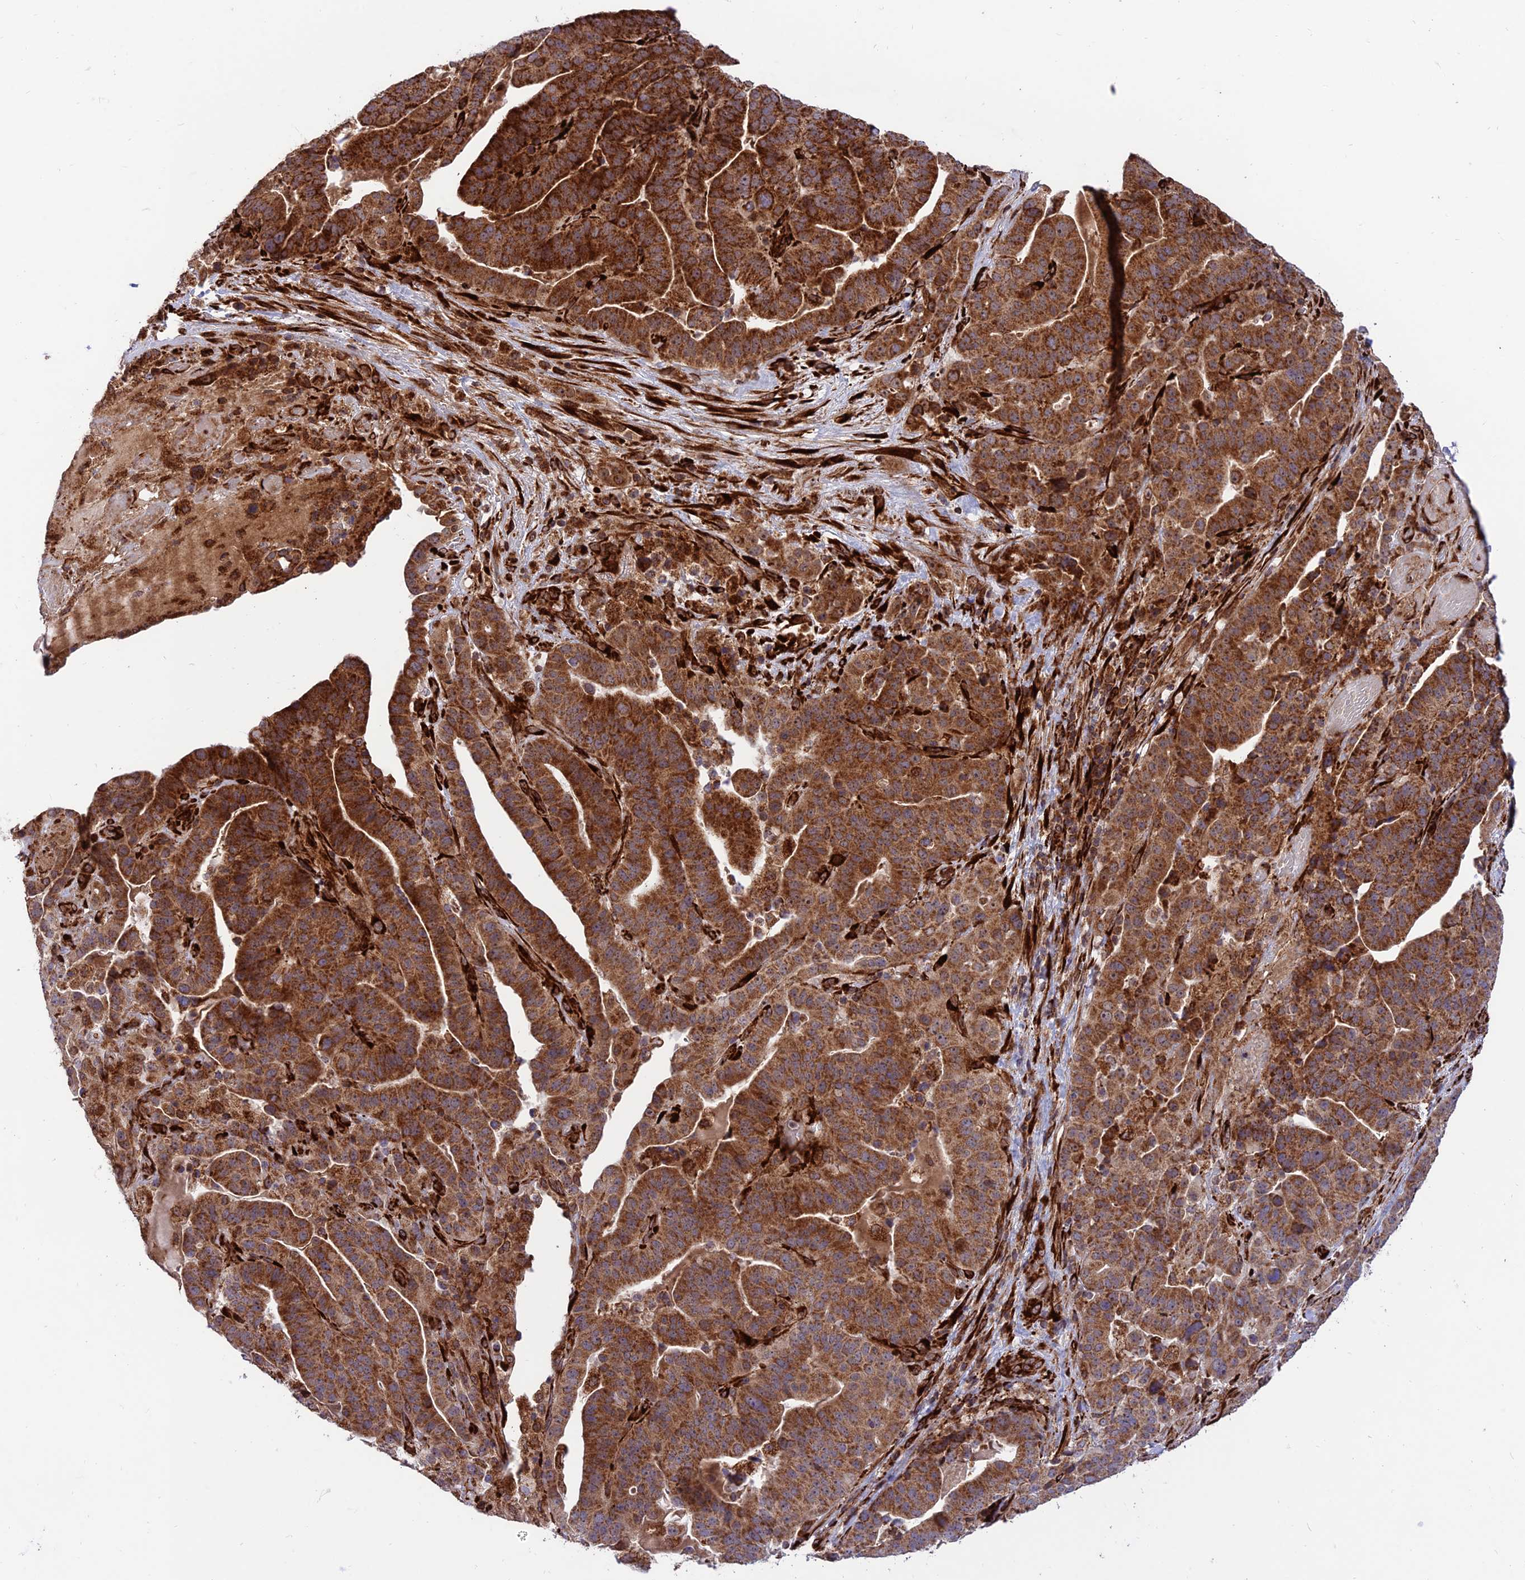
{"staining": {"intensity": "strong", "quantity": ">75%", "location": "cytoplasmic/membranous"}, "tissue": "stomach cancer", "cell_type": "Tumor cells", "image_type": "cancer", "snomed": [{"axis": "morphology", "description": "Adenocarcinoma, NOS"}, {"axis": "topography", "description": "Stomach"}], "caption": "Immunohistochemical staining of stomach cancer (adenocarcinoma) exhibits high levels of strong cytoplasmic/membranous protein staining in about >75% of tumor cells.", "gene": "CRTAP", "patient": {"sex": "male", "age": 48}}